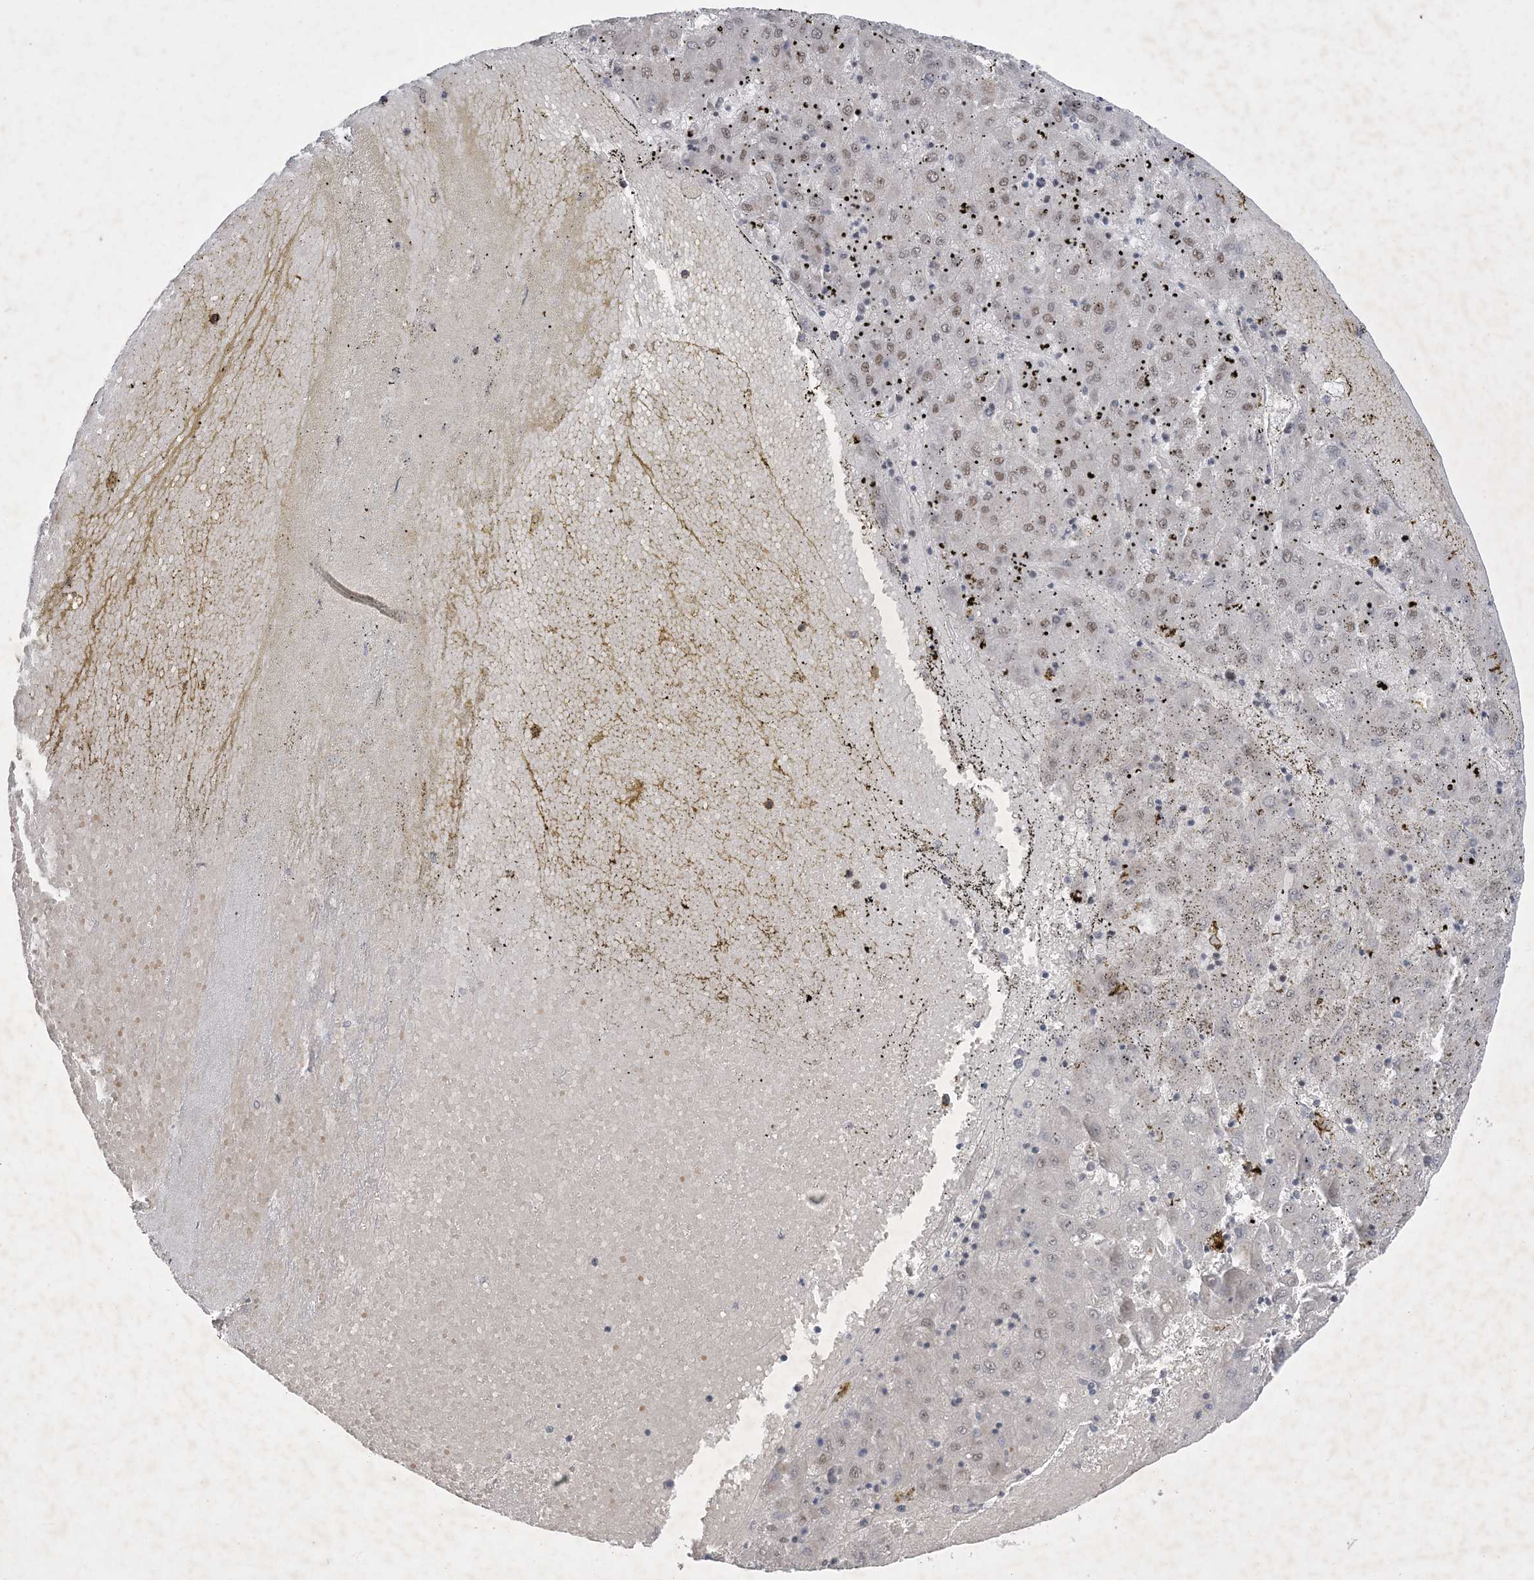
{"staining": {"intensity": "weak", "quantity": ">75%", "location": "nuclear"}, "tissue": "liver cancer", "cell_type": "Tumor cells", "image_type": "cancer", "snomed": [{"axis": "morphology", "description": "Carcinoma, Hepatocellular, NOS"}, {"axis": "topography", "description": "Liver"}], "caption": "High-magnification brightfield microscopy of liver cancer (hepatocellular carcinoma) stained with DAB (brown) and counterstained with hematoxylin (blue). tumor cells exhibit weak nuclear positivity is seen in approximately>75% of cells.", "gene": "ZNF674", "patient": {"sex": "male", "age": 72}}